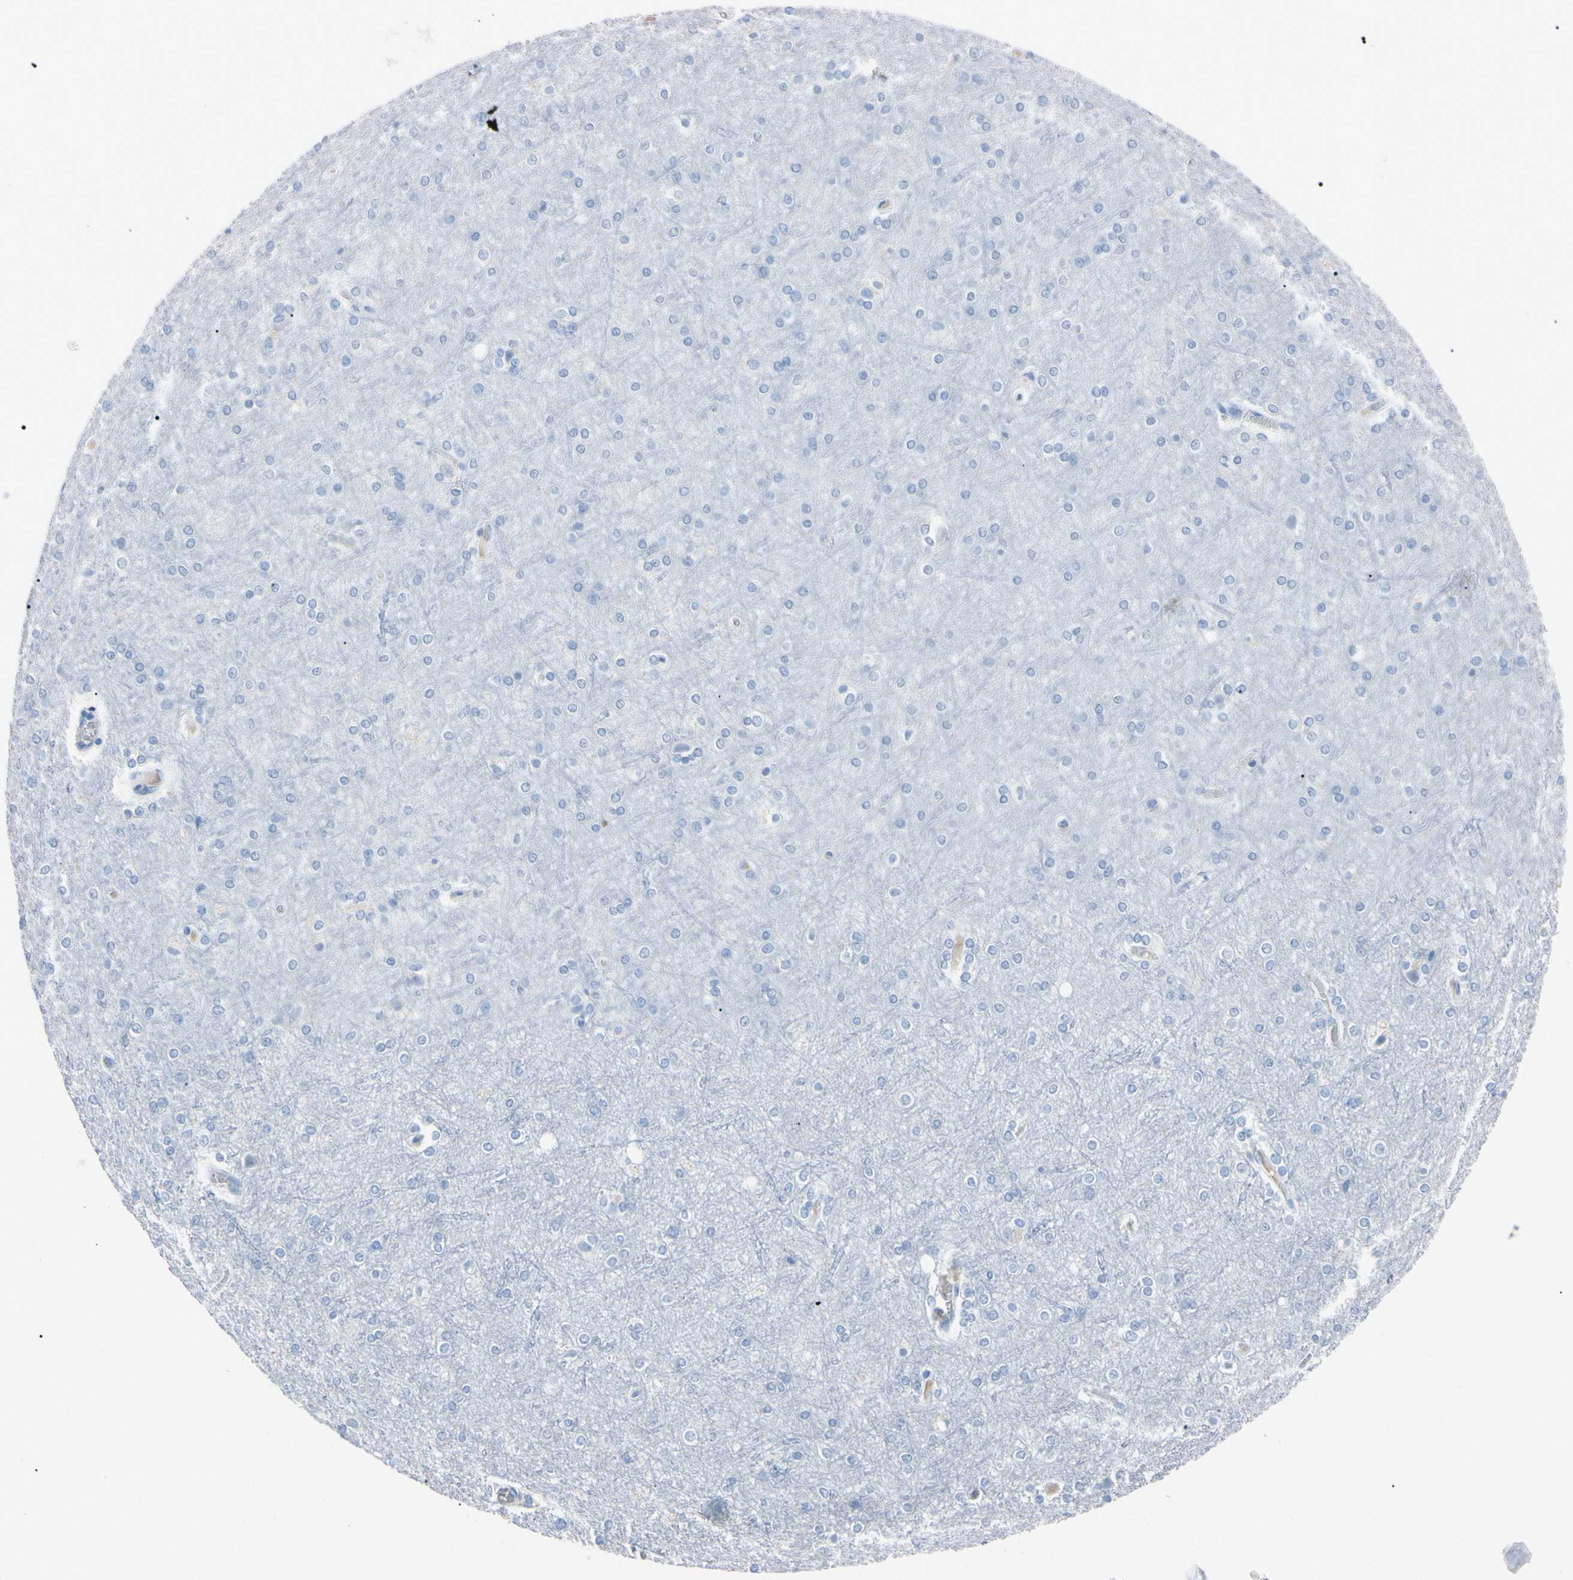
{"staining": {"intensity": "negative", "quantity": "none", "location": "none"}, "tissue": "cerebral cortex", "cell_type": "Endothelial cells", "image_type": "normal", "snomed": [{"axis": "morphology", "description": "Normal tissue, NOS"}, {"axis": "topography", "description": "Cerebral cortex"}], "caption": "Cerebral cortex was stained to show a protein in brown. There is no significant positivity in endothelial cells. (Brightfield microscopy of DAB immunohistochemistry at high magnification).", "gene": "ELN", "patient": {"sex": "female", "age": 54}}